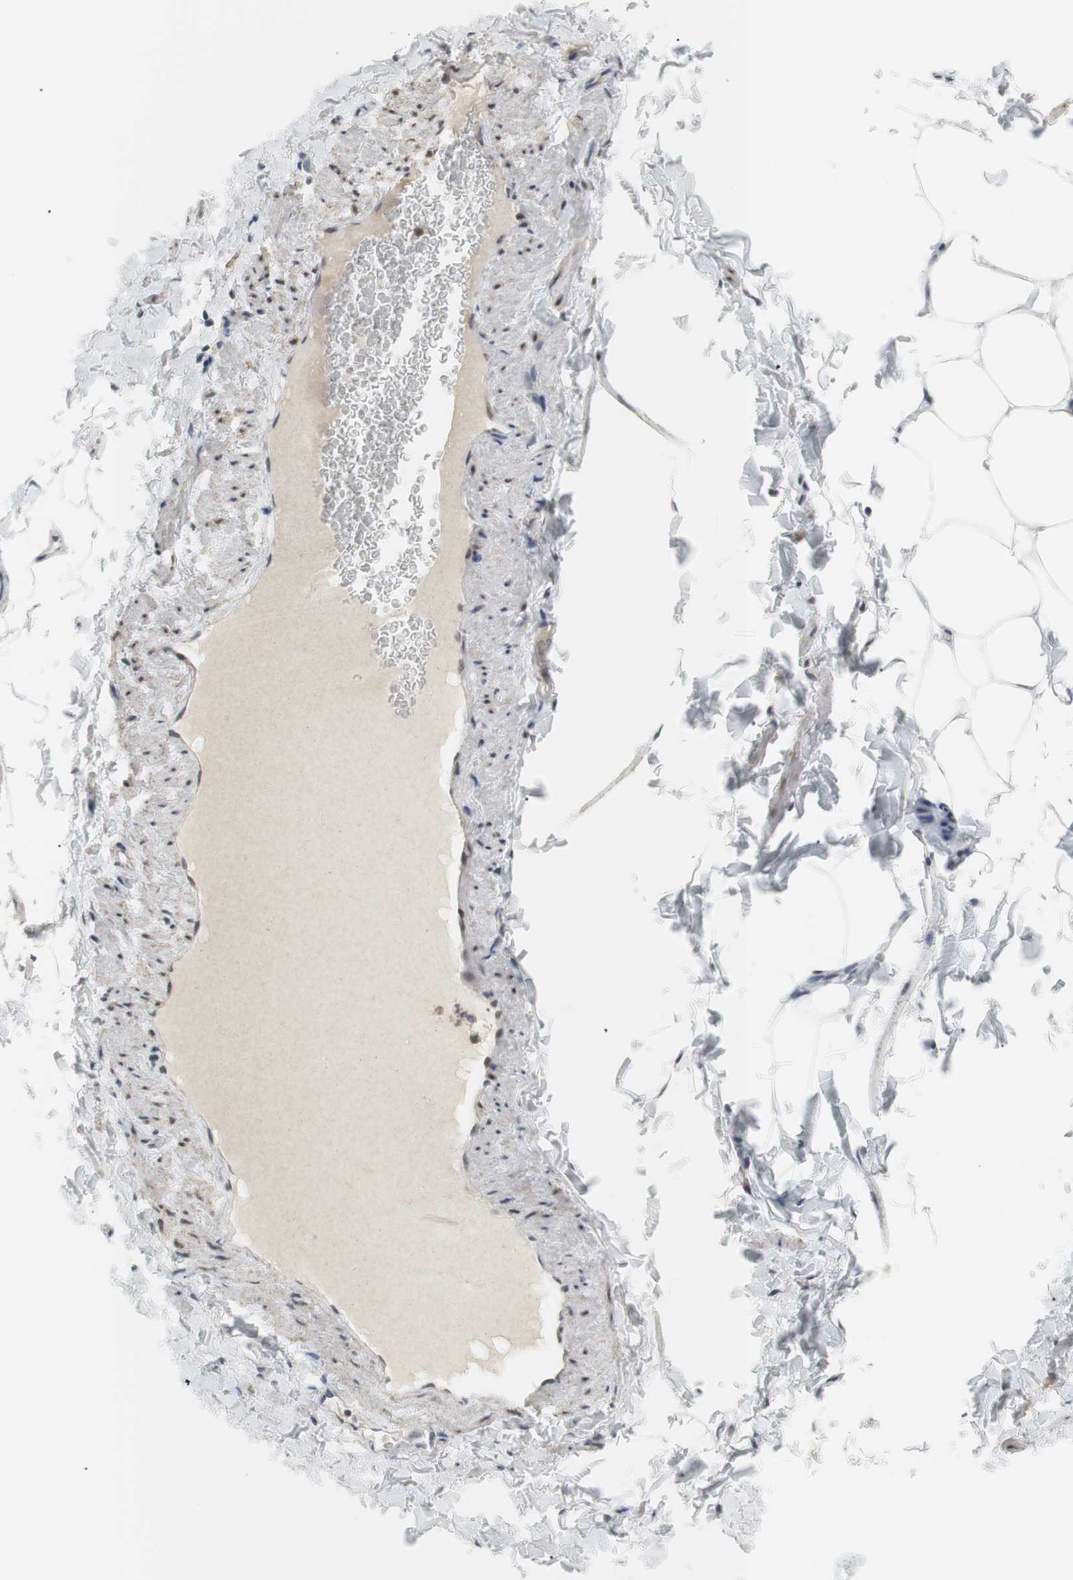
{"staining": {"intensity": "weak", "quantity": ">75%", "location": "nuclear"}, "tissue": "adipose tissue", "cell_type": "Adipocytes", "image_type": "normal", "snomed": [{"axis": "morphology", "description": "Normal tissue, NOS"}, {"axis": "topography", "description": "Vascular tissue"}], "caption": "Adipose tissue stained with a brown dye shows weak nuclear positive expression in about >75% of adipocytes.", "gene": "BMI1", "patient": {"sex": "male", "age": 41}}